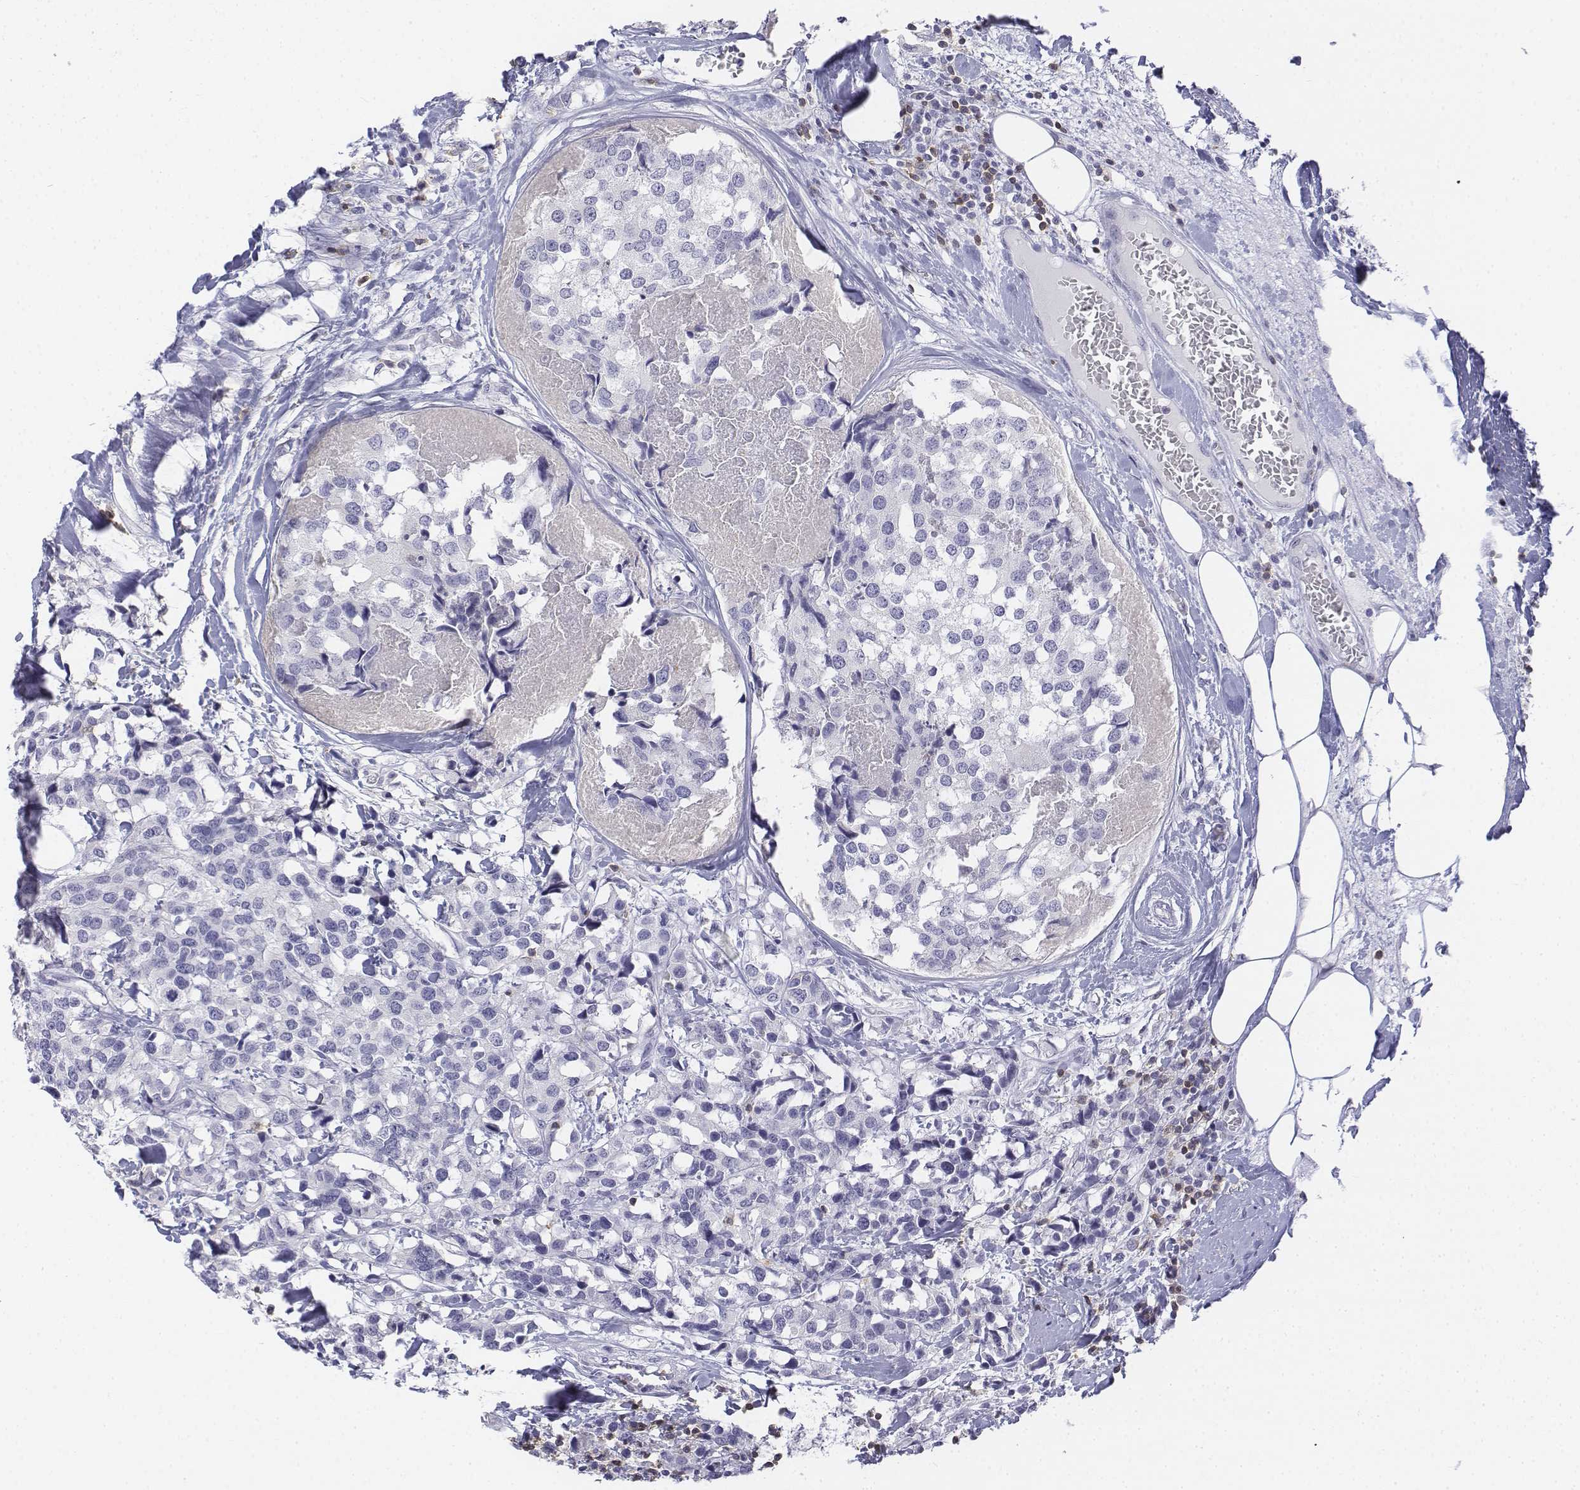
{"staining": {"intensity": "negative", "quantity": "none", "location": "none"}, "tissue": "breast cancer", "cell_type": "Tumor cells", "image_type": "cancer", "snomed": [{"axis": "morphology", "description": "Lobular carcinoma"}, {"axis": "topography", "description": "Breast"}], "caption": "A histopathology image of breast lobular carcinoma stained for a protein reveals no brown staining in tumor cells.", "gene": "CD3E", "patient": {"sex": "female", "age": 59}}